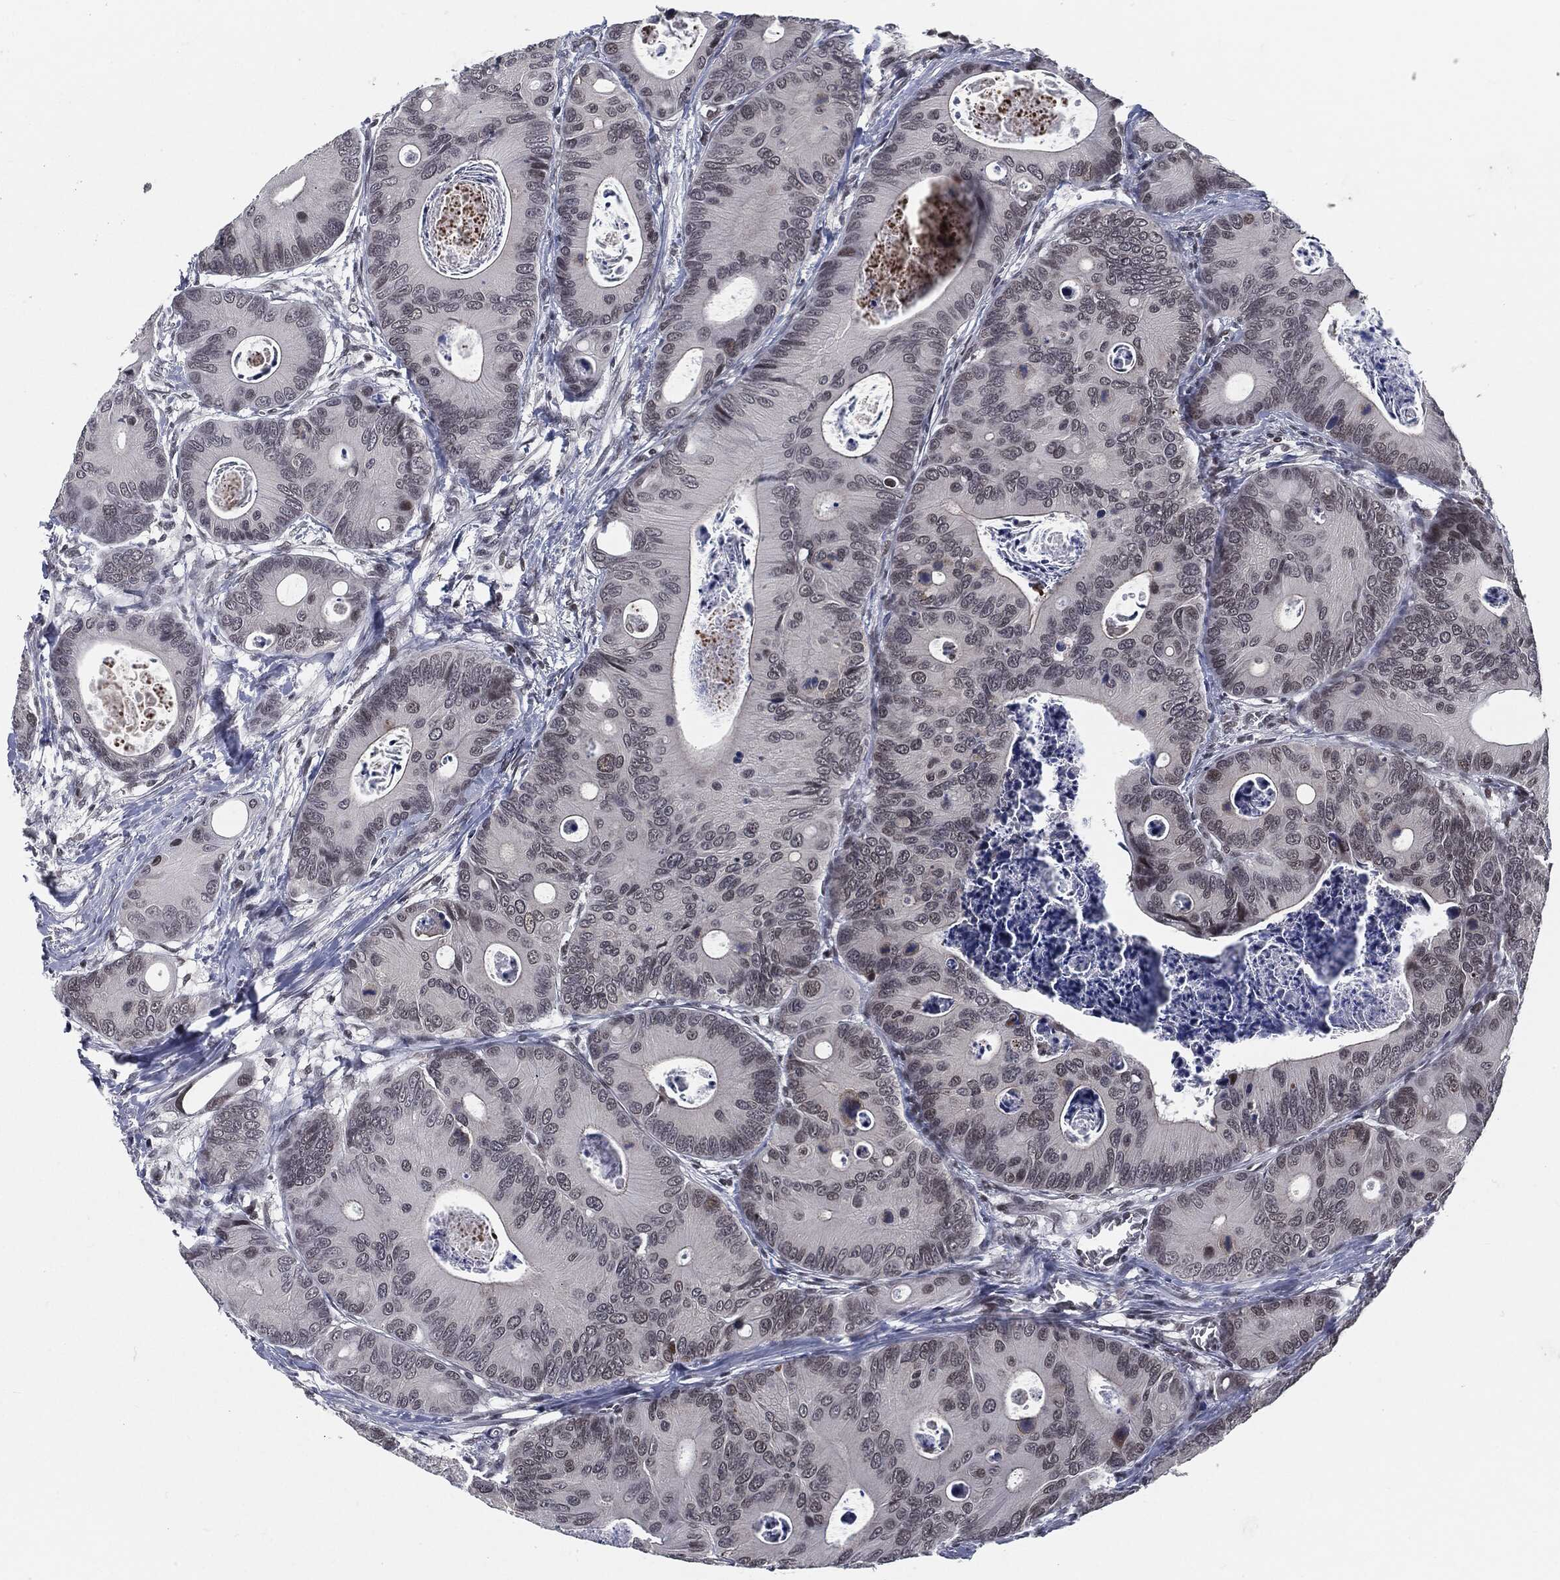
{"staining": {"intensity": "negative", "quantity": "none", "location": "none"}, "tissue": "colorectal cancer", "cell_type": "Tumor cells", "image_type": "cancer", "snomed": [{"axis": "morphology", "description": "Adenocarcinoma, NOS"}, {"axis": "topography", "description": "Colon"}], "caption": "An image of human adenocarcinoma (colorectal) is negative for staining in tumor cells. The staining was performed using DAB (3,3'-diaminobenzidine) to visualize the protein expression in brown, while the nuclei were stained in blue with hematoxylin (Magnification: 20x).", "gene": "ANXA1", "patient": {"sex": "female", "age": 78}}